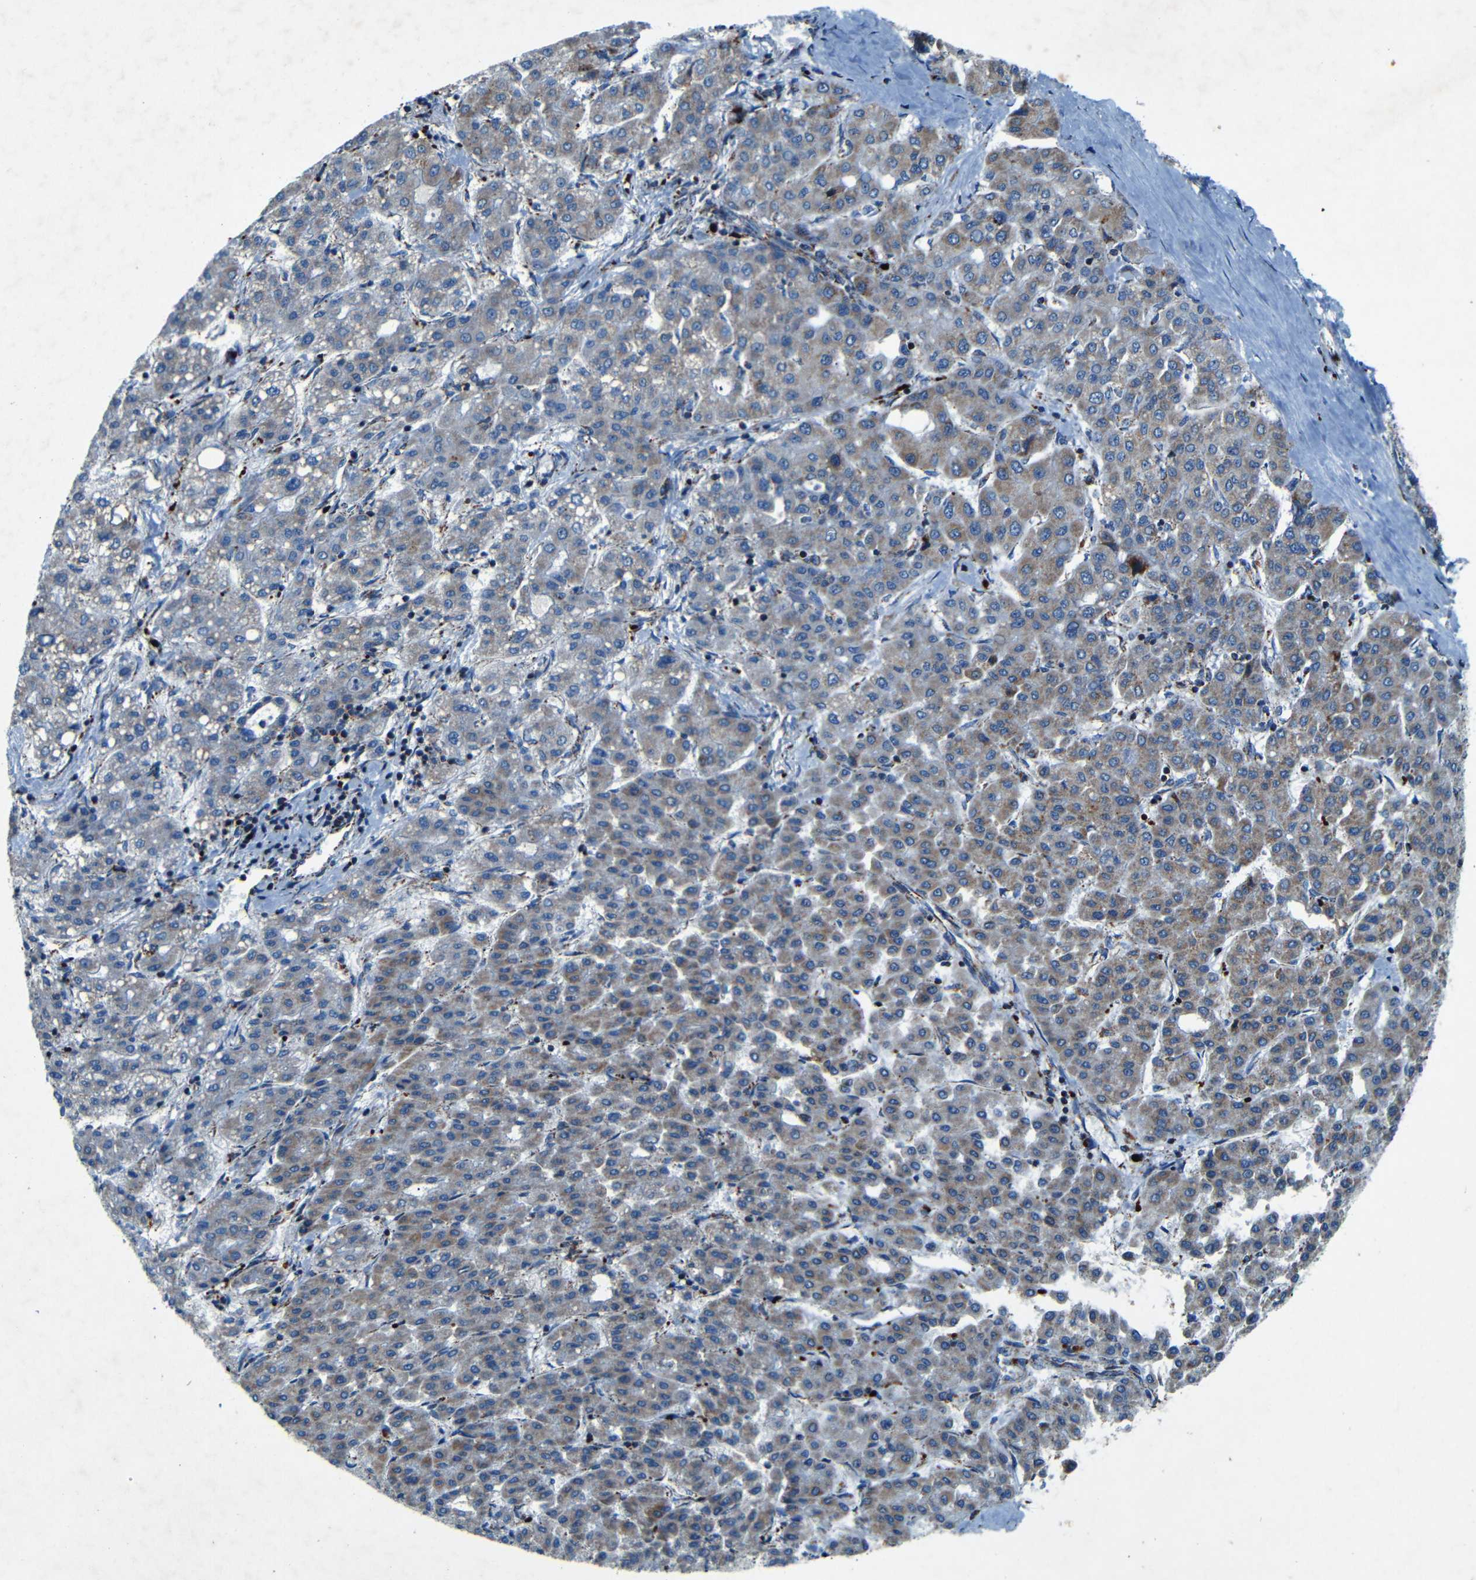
{"staining": {"intensity": "moderate", "quantity": "25%-75%", "location": "cytoplasmic/membranous"}, "tissue": "liver cancer", "cell_type": "Tumor cells", "image_type": "cancer", "snomed": [{"axis": "morphology", "description": "Carcinoma, Hepatocellular, NOS"}, {"axis": "topography", "description": "Liver"}], "caption": "High-power microscopy captured an immunohistochemistry (IHC) micrograph of liver cancer (hepatocellular carcinoma), revealing moderate cytoplasmic/membranous expression in approximately 25%-75% of tumor cells.", "gene": "WSCD2", "patient": {"sex": "male", "age": 65}}